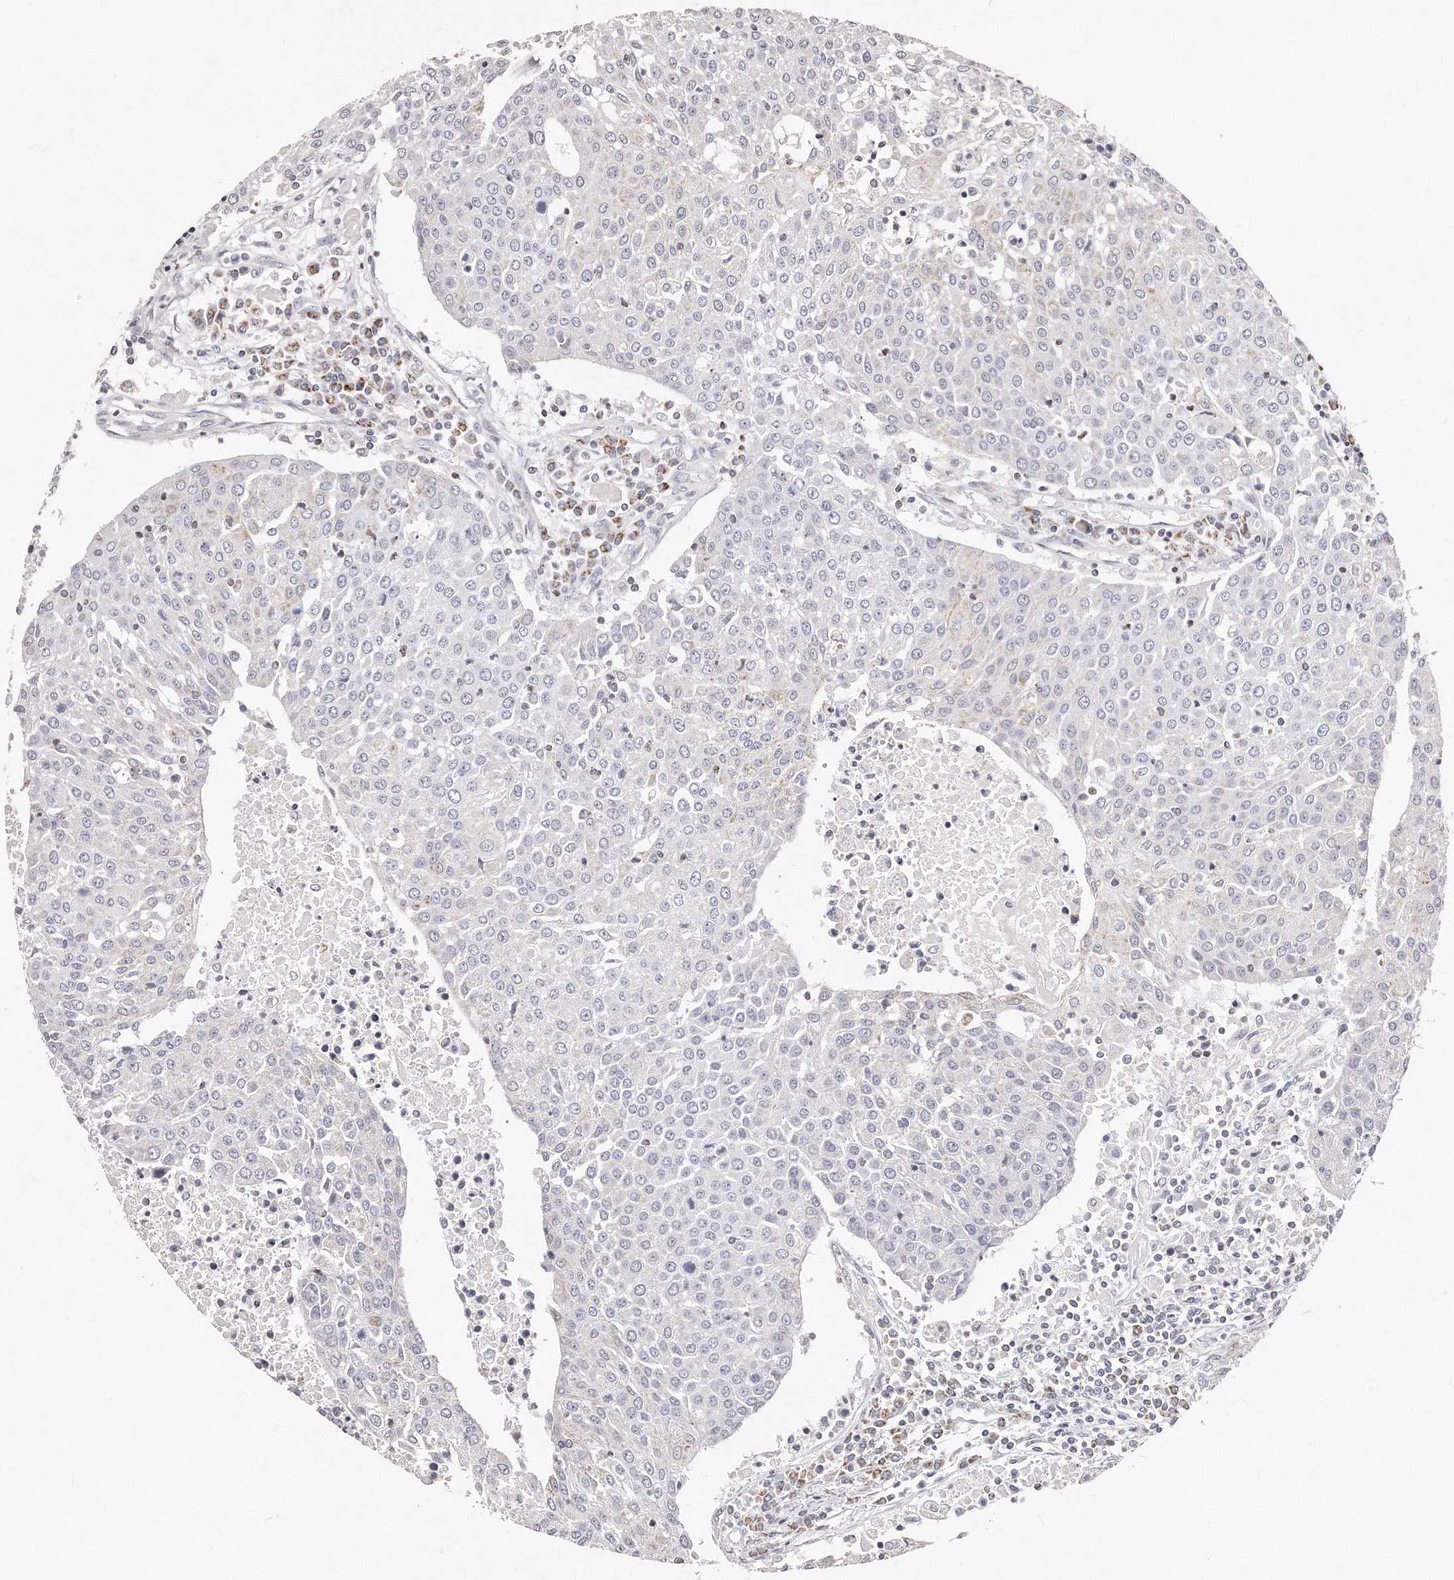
{"staining": {"intensity": "negative", "quantity": "none", "location": "none"}, "tissue": "urothelial cancer", "cell_type": "Tumor cells", "image_type": "cancer", "snomed": [{"axis": "morphology", "description": "Urothelial carcinoma, High grade"}, {"axis": "topography", "description": "Urinary bladder"}], "caption": "Immunohistochemical staining of human urothelial carcinoma (high-grade) exhibits no significant staining in tumor cells. Brightfield microscopy of IHC stained with DAB (brown) and hematoxylin (blue), captured at high magnification.", "gene": "RTKN", "patient": {"sex": "female", "age": 85}}